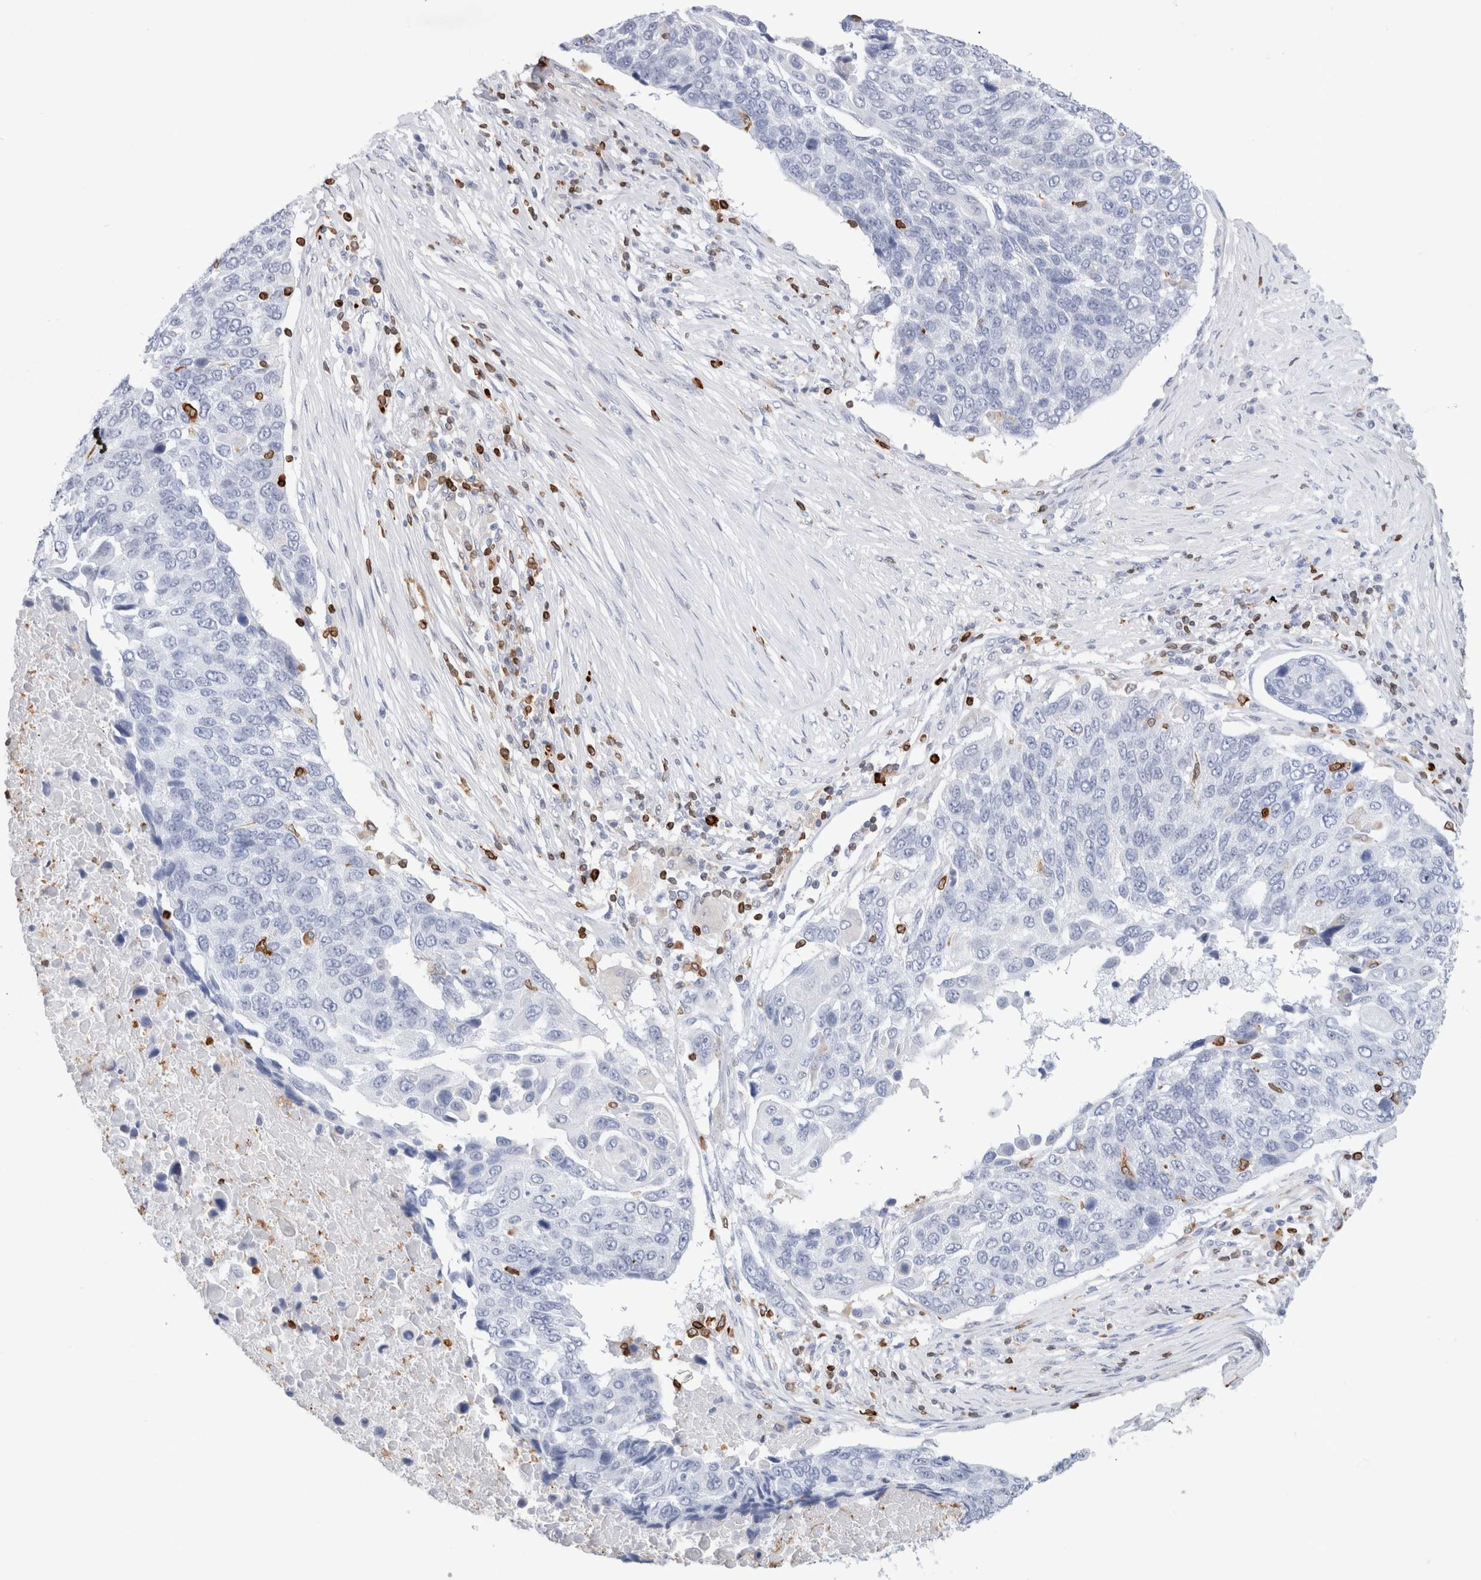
{"staining": {"intensity": "negative", "quantity": "none", "location": "none"}, "tissue": "lung cancer", "cell_type": "Tumor cells", "image_type": "cancer", "snomed": [{"axis": "morphology", "description": "Squamous cell carcinoma, NOS"}, {"axis": "topography", "description": "Lung"}], "caption": "The micrograph shows no staining of tumor cells in lung squamous cell carcinoma.", "gene": "ALOX5AP", "patient": {"sex": "male", "age": 66}}